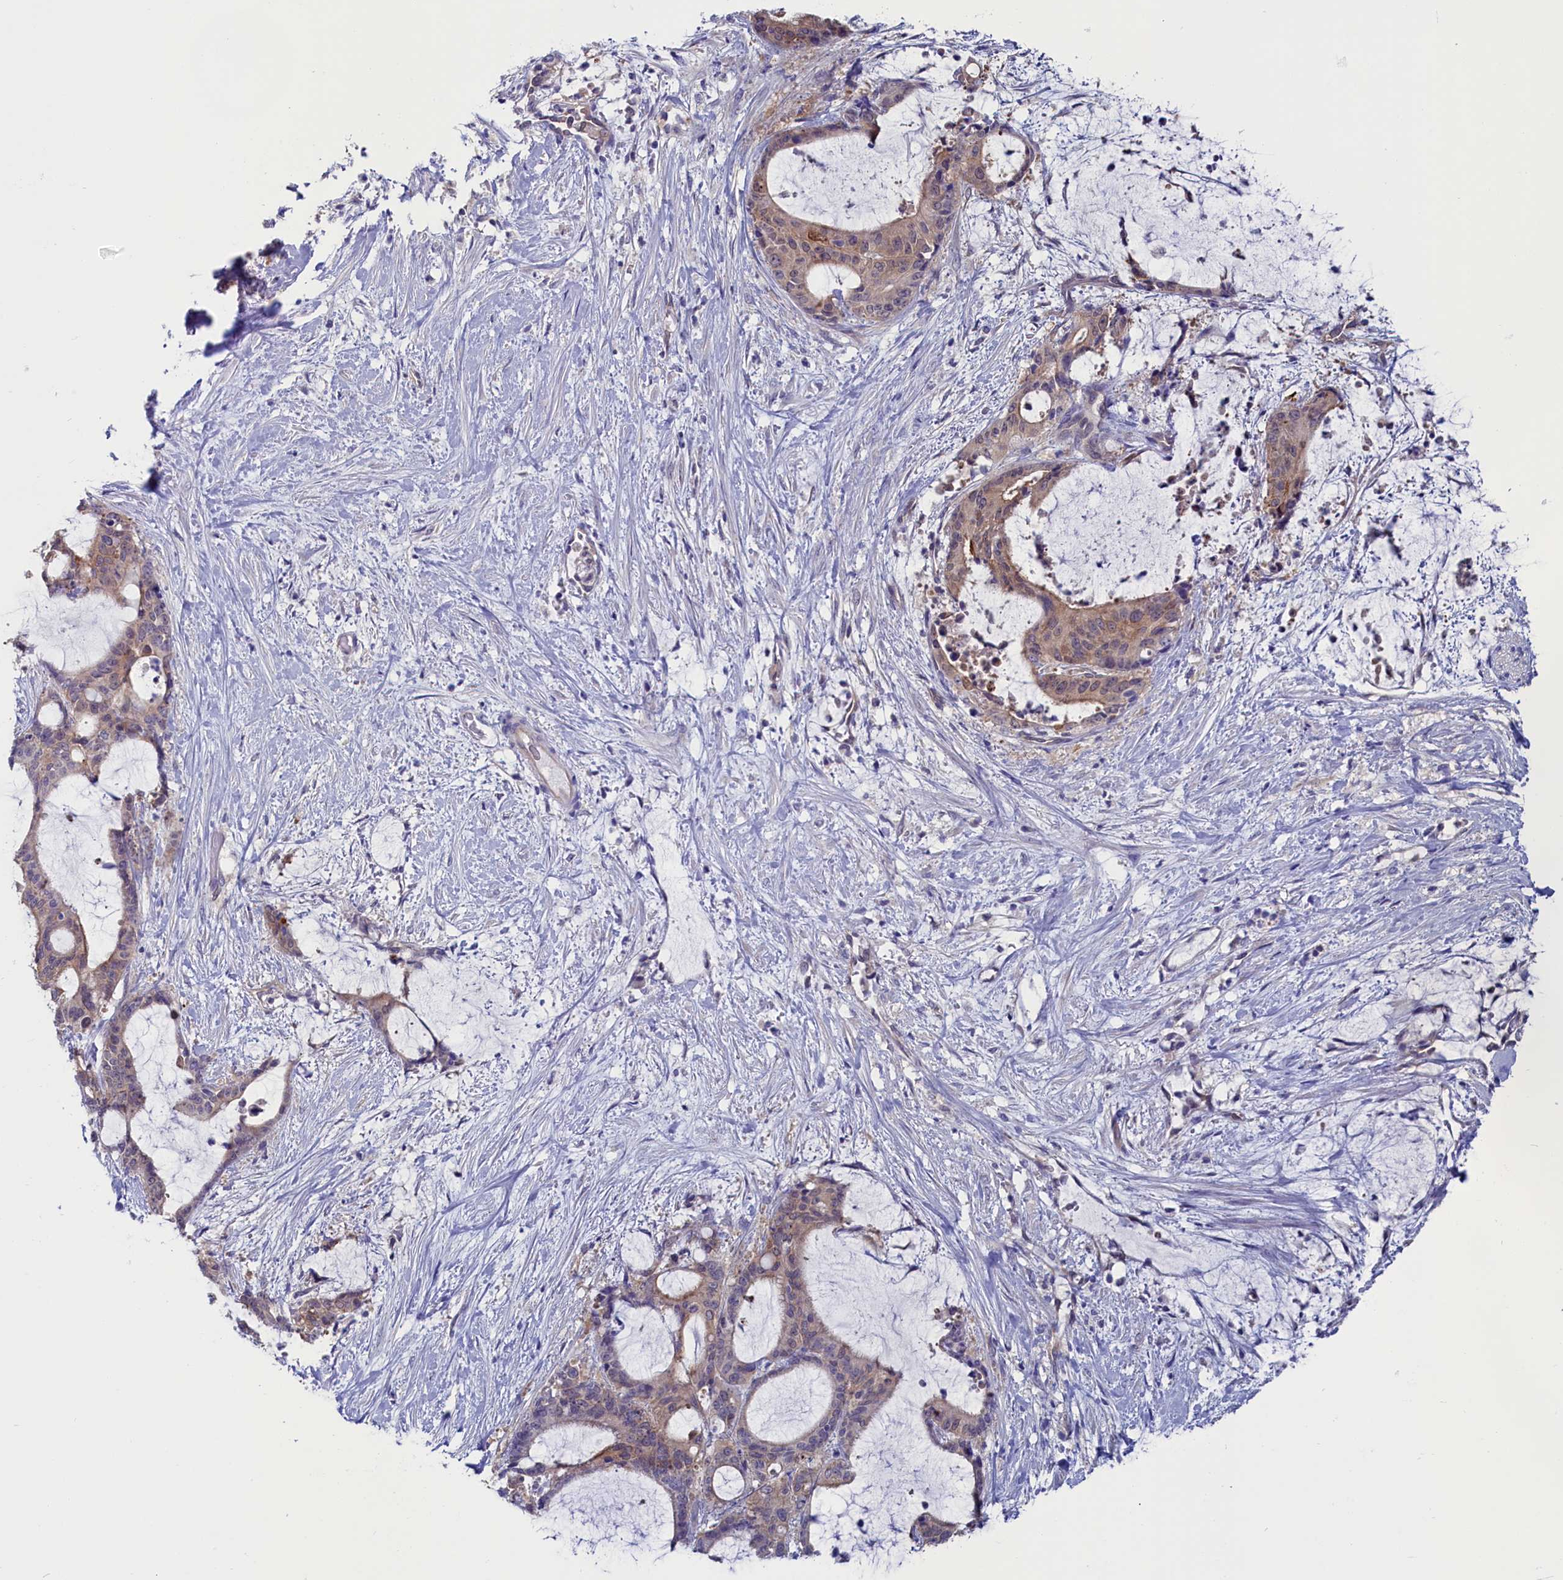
{"staining": {"intensity": "weak", "quantity": "25%-75%", "location": "cytoplasmic/membranous"}, "tissue": "liver cancer", "cell_type": "Tumor cells", "image_type": "cancer", "snomed": [{"axis": "morphology", "description": "Normal tissue, NOS"}, {"axis": "morphology", "description": "Cholangiocarcinoma"}, {"axis": "topography", "description": "Liver"}, {"axis": "topography", "description": "Peripheral nerve tissue"}], "caption": "Liver cancer stained with DAB immunohistochemistry (IHC) shows low levels of weak cytoplasmic/membranous expression in about 25%-75% of tumor cells.", "gene": "CIAPIN1", "patient": {"sex": "female", "age": 73}}